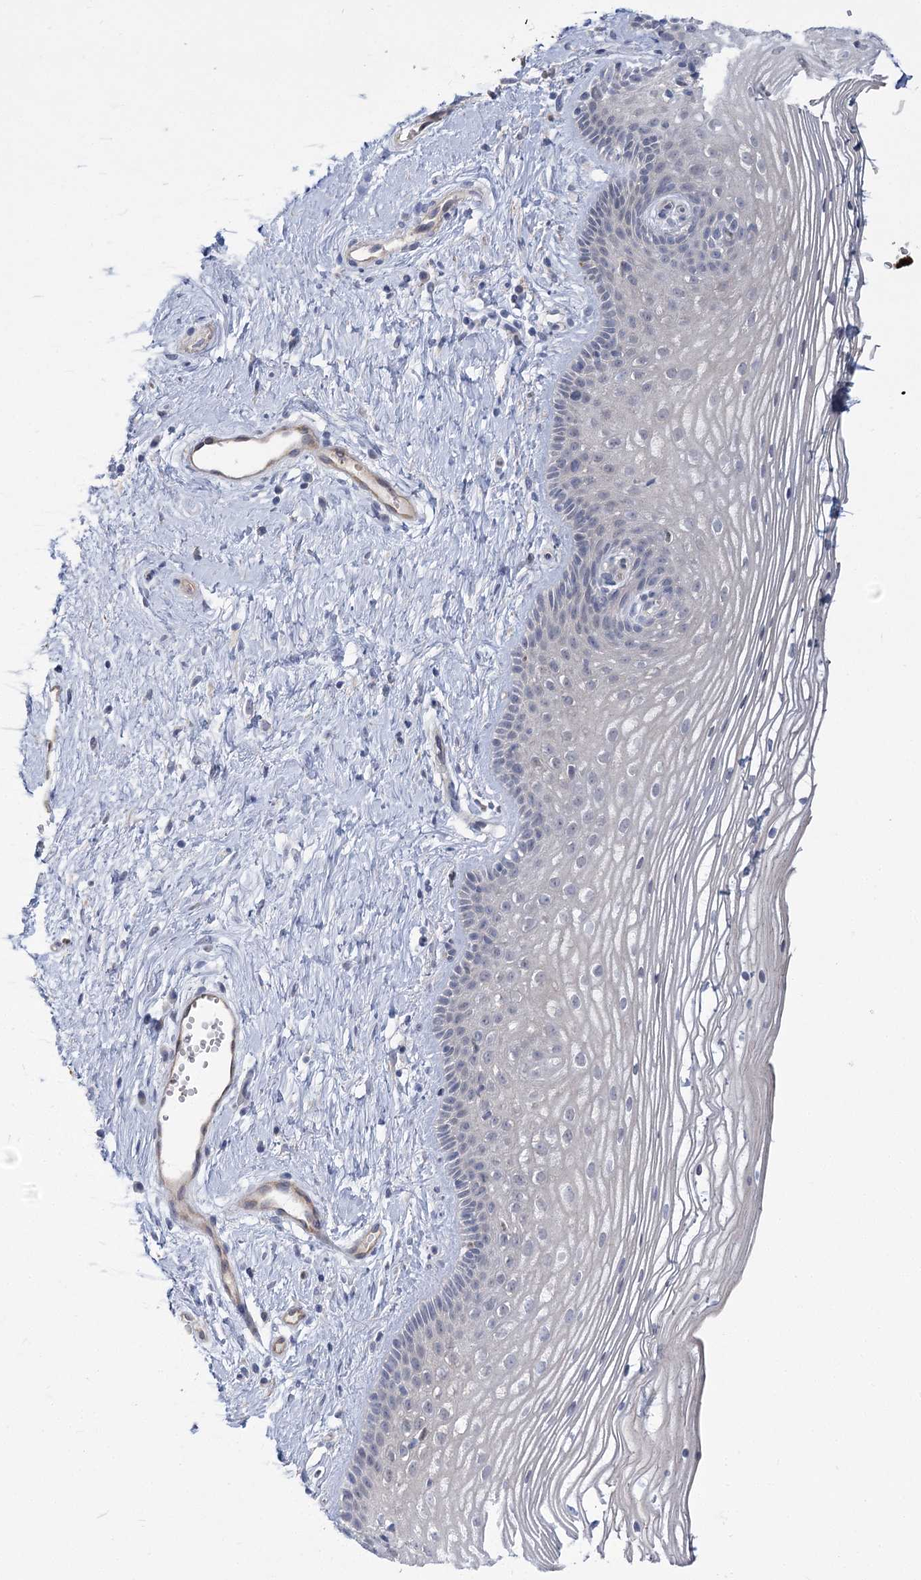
{"staining": {"intensity": "negative", "quantity": "none", "location": "none"}, "tissue": "vagina", "cell_type": "Squamous epithelial cells", "image_type": "normal", "snomed": [{"axis": "morphology", "description": "Normal tissue, NOS"}, {"axis": "topography", "description": "Vagina"}], "caption": "Immunohistochemistry photomicrograph of unremarkable vagina: human vagina stained with DAB (3,3'-diaminobenzidine) exhibits no significant protein positivity in squamous epithelial cells.", "gene": "THAP6", "patient": {"sex": "female", "age": 46}}